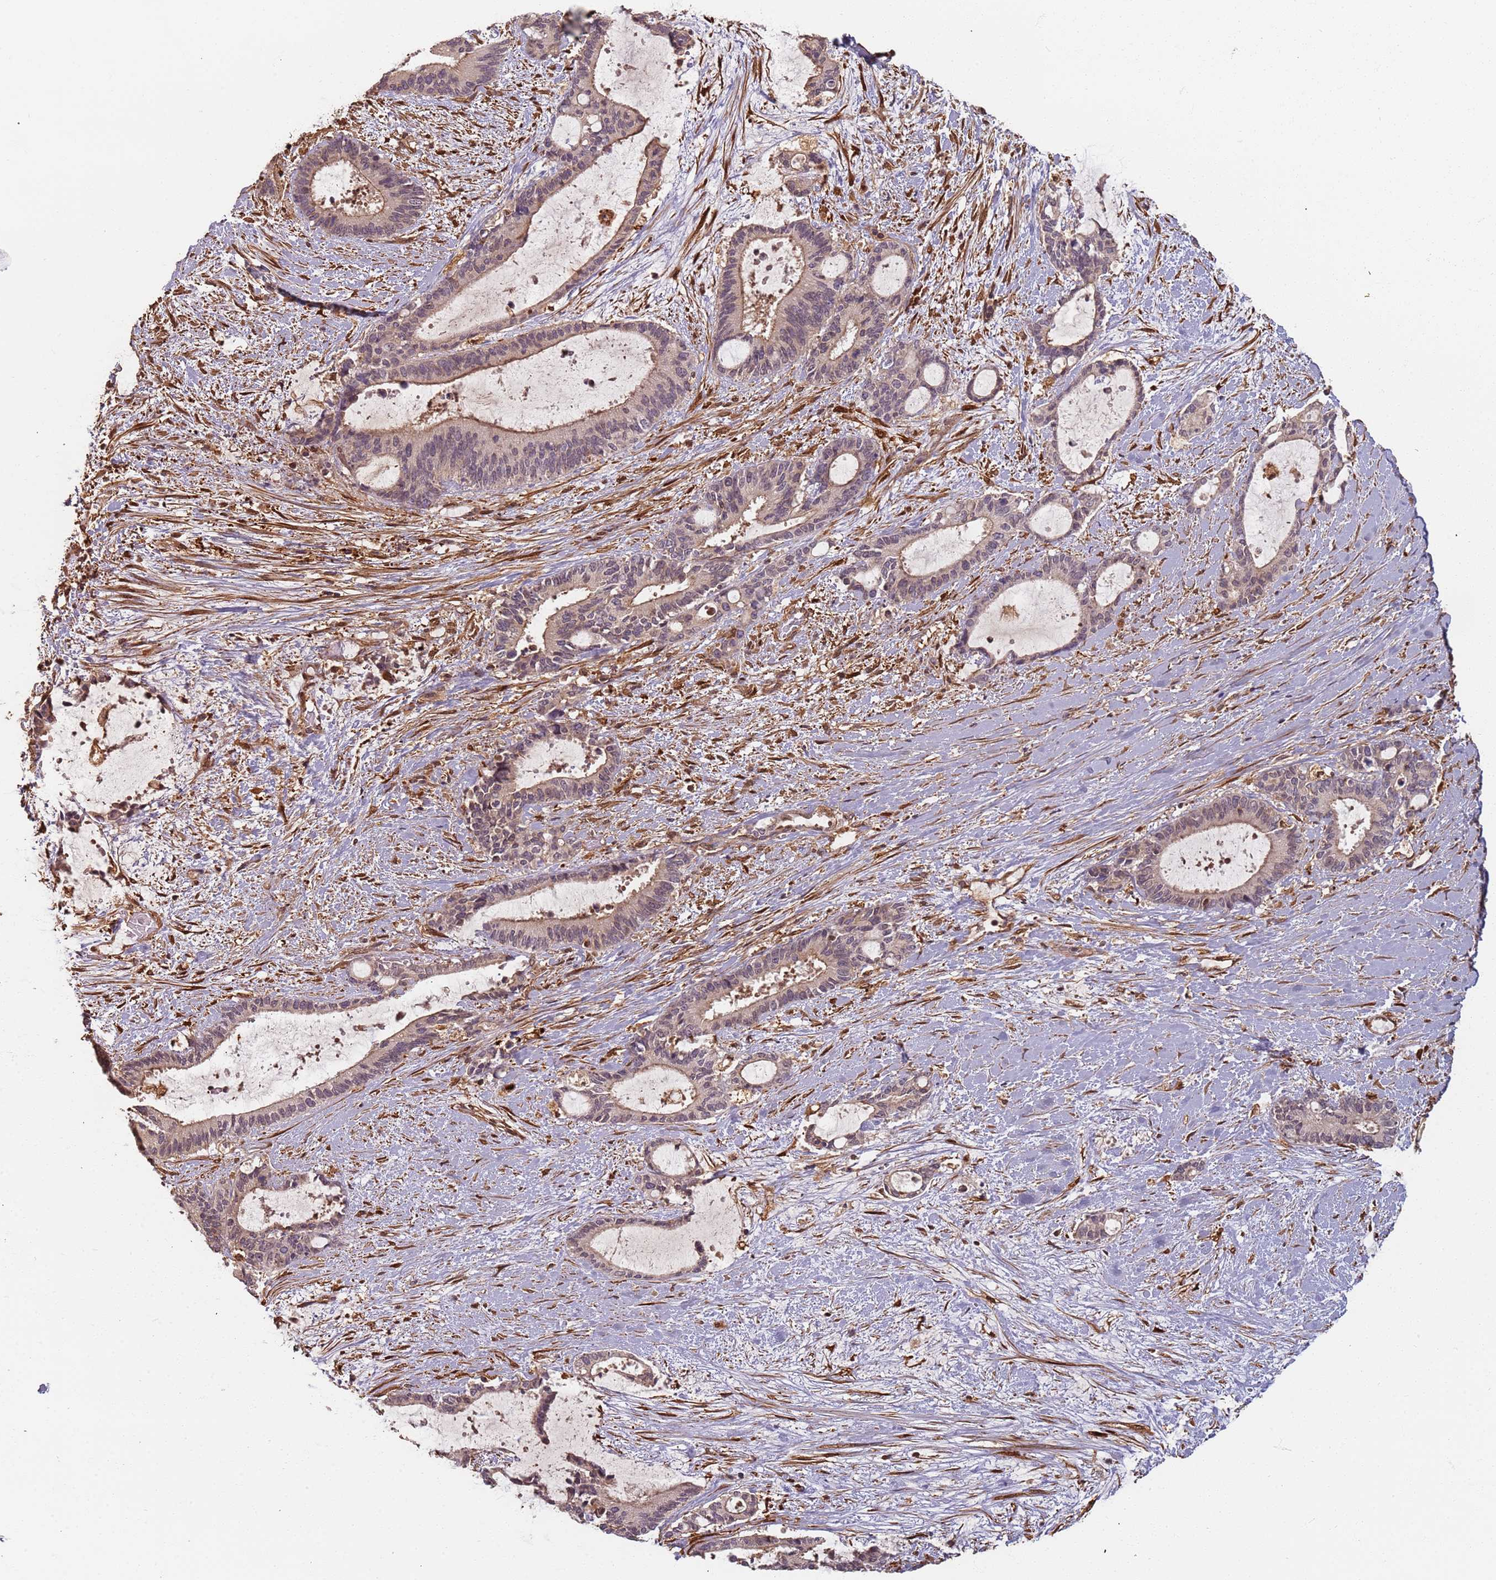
{"staining": {"intensity": "weak", "quantity": "<25%", "location": "cytoplasmic/membranous"}, "tissue": "liver cancer", "cell_type": "Tumor cells", "image_type": "cancer", "snomed": [{"axis": "morphology", "description": "Normal tissue, NOS"}, {"axis": "morphology", "description": "Cholangiocarcinoma"}, {"axis": "topography", "description": "Liver"}, {"axis": "topography", "description": "Peripheral nerve tissue"}], "caption": "Tumor cells are negative for protein expression in human liver cholangiocarcinoma.", "gene": "SDCCAG8", "patient": {"sex": "female", "age": 73}}